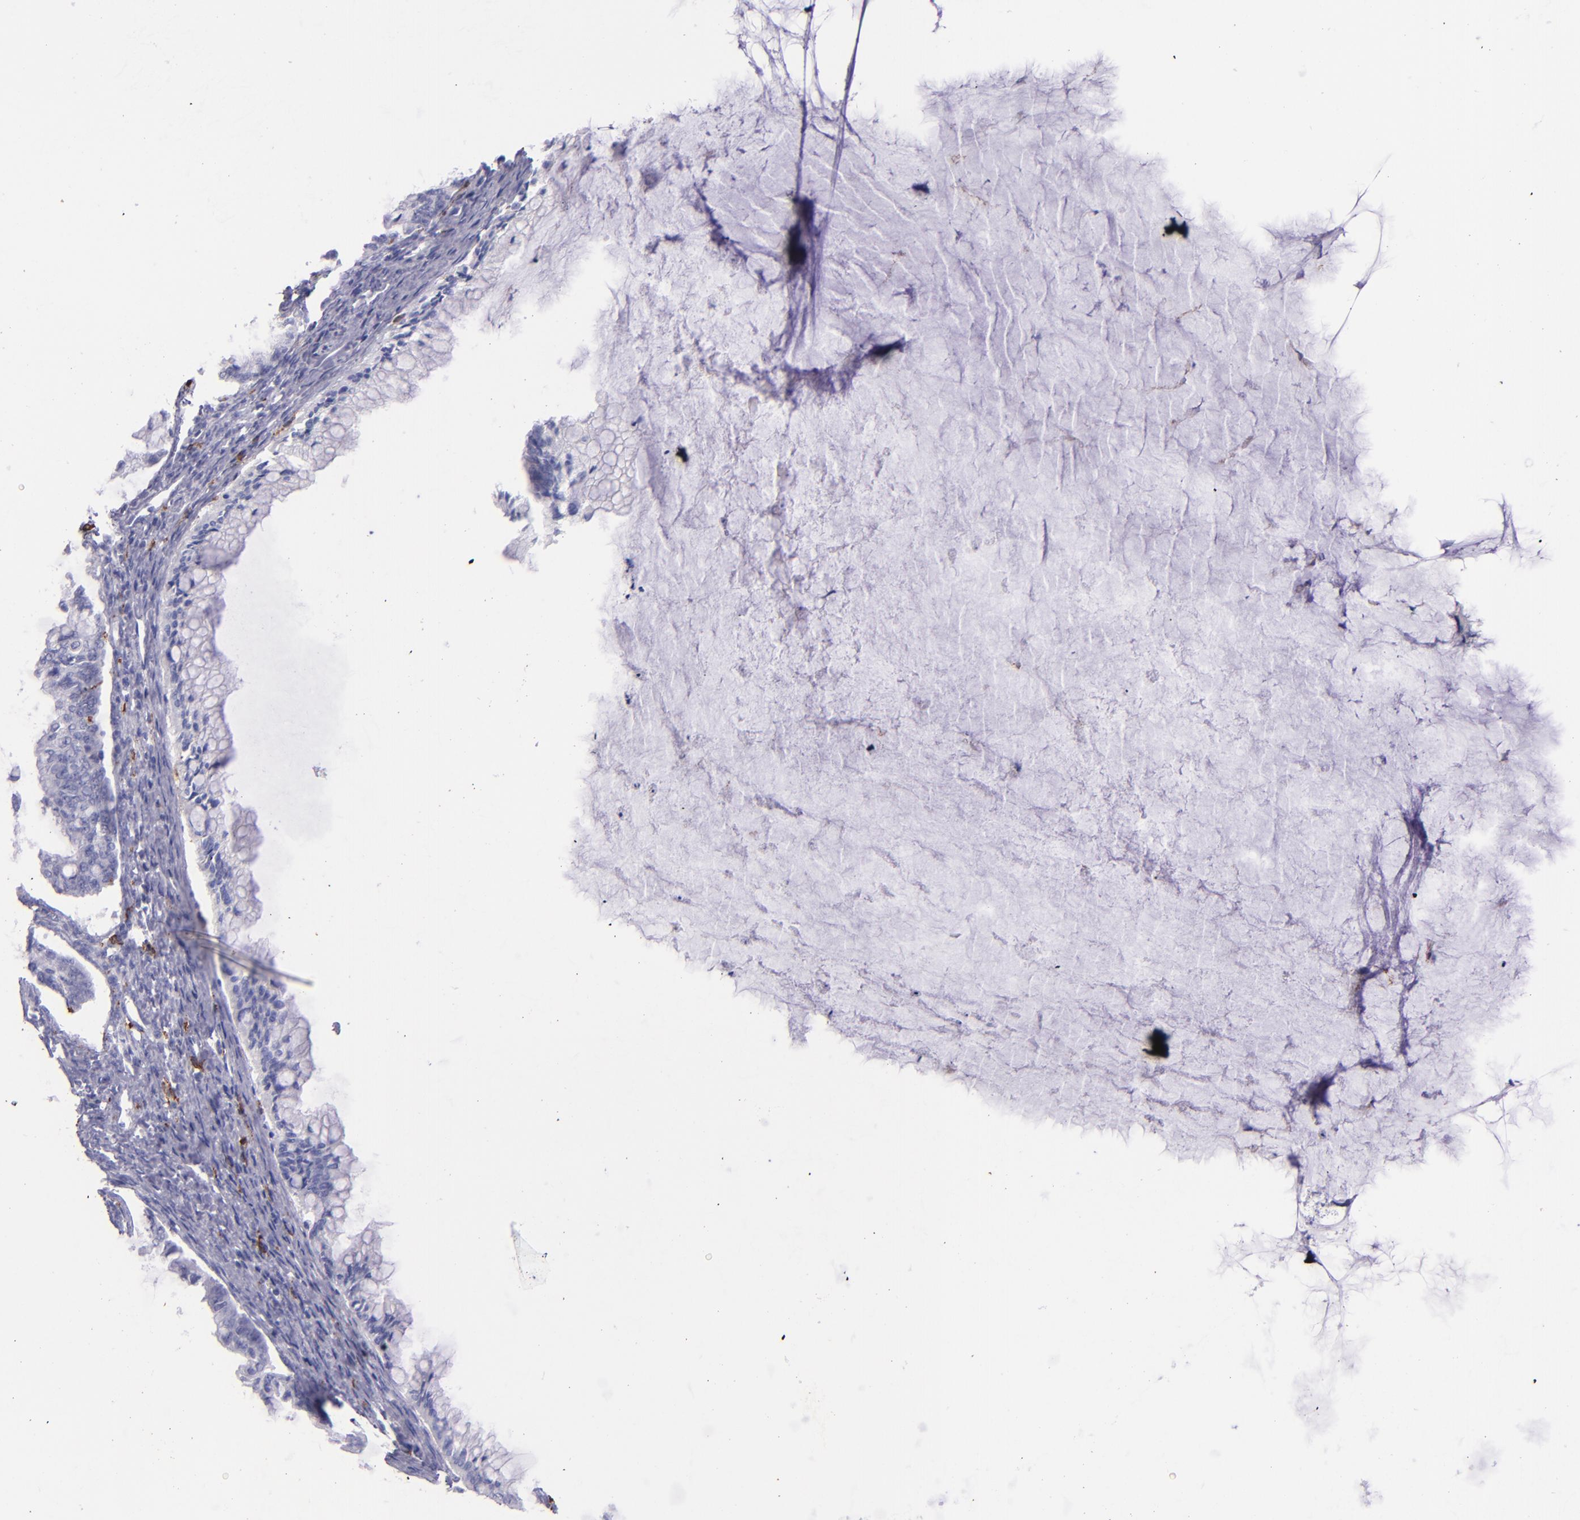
{"staining": {"intensity": "negative", "quantity": "none", "location": "none"}, "tissue": "ovarian cancer", "cell_type": "Tumor cells", "image_type": "cancer", "snomed": [{"axis": "morphology", "description": "Cystadenocarcinoma, mucinous, NOS"}, {"axis": "topography", "description": "Ovary"}], "caption": "Immunohistochemistry of ovarian mucinous cystadenocarcinoma exhibits no positivity in tumor cells.", "gene": "CD163", "patient": {"sex": "female", "age": 57}}